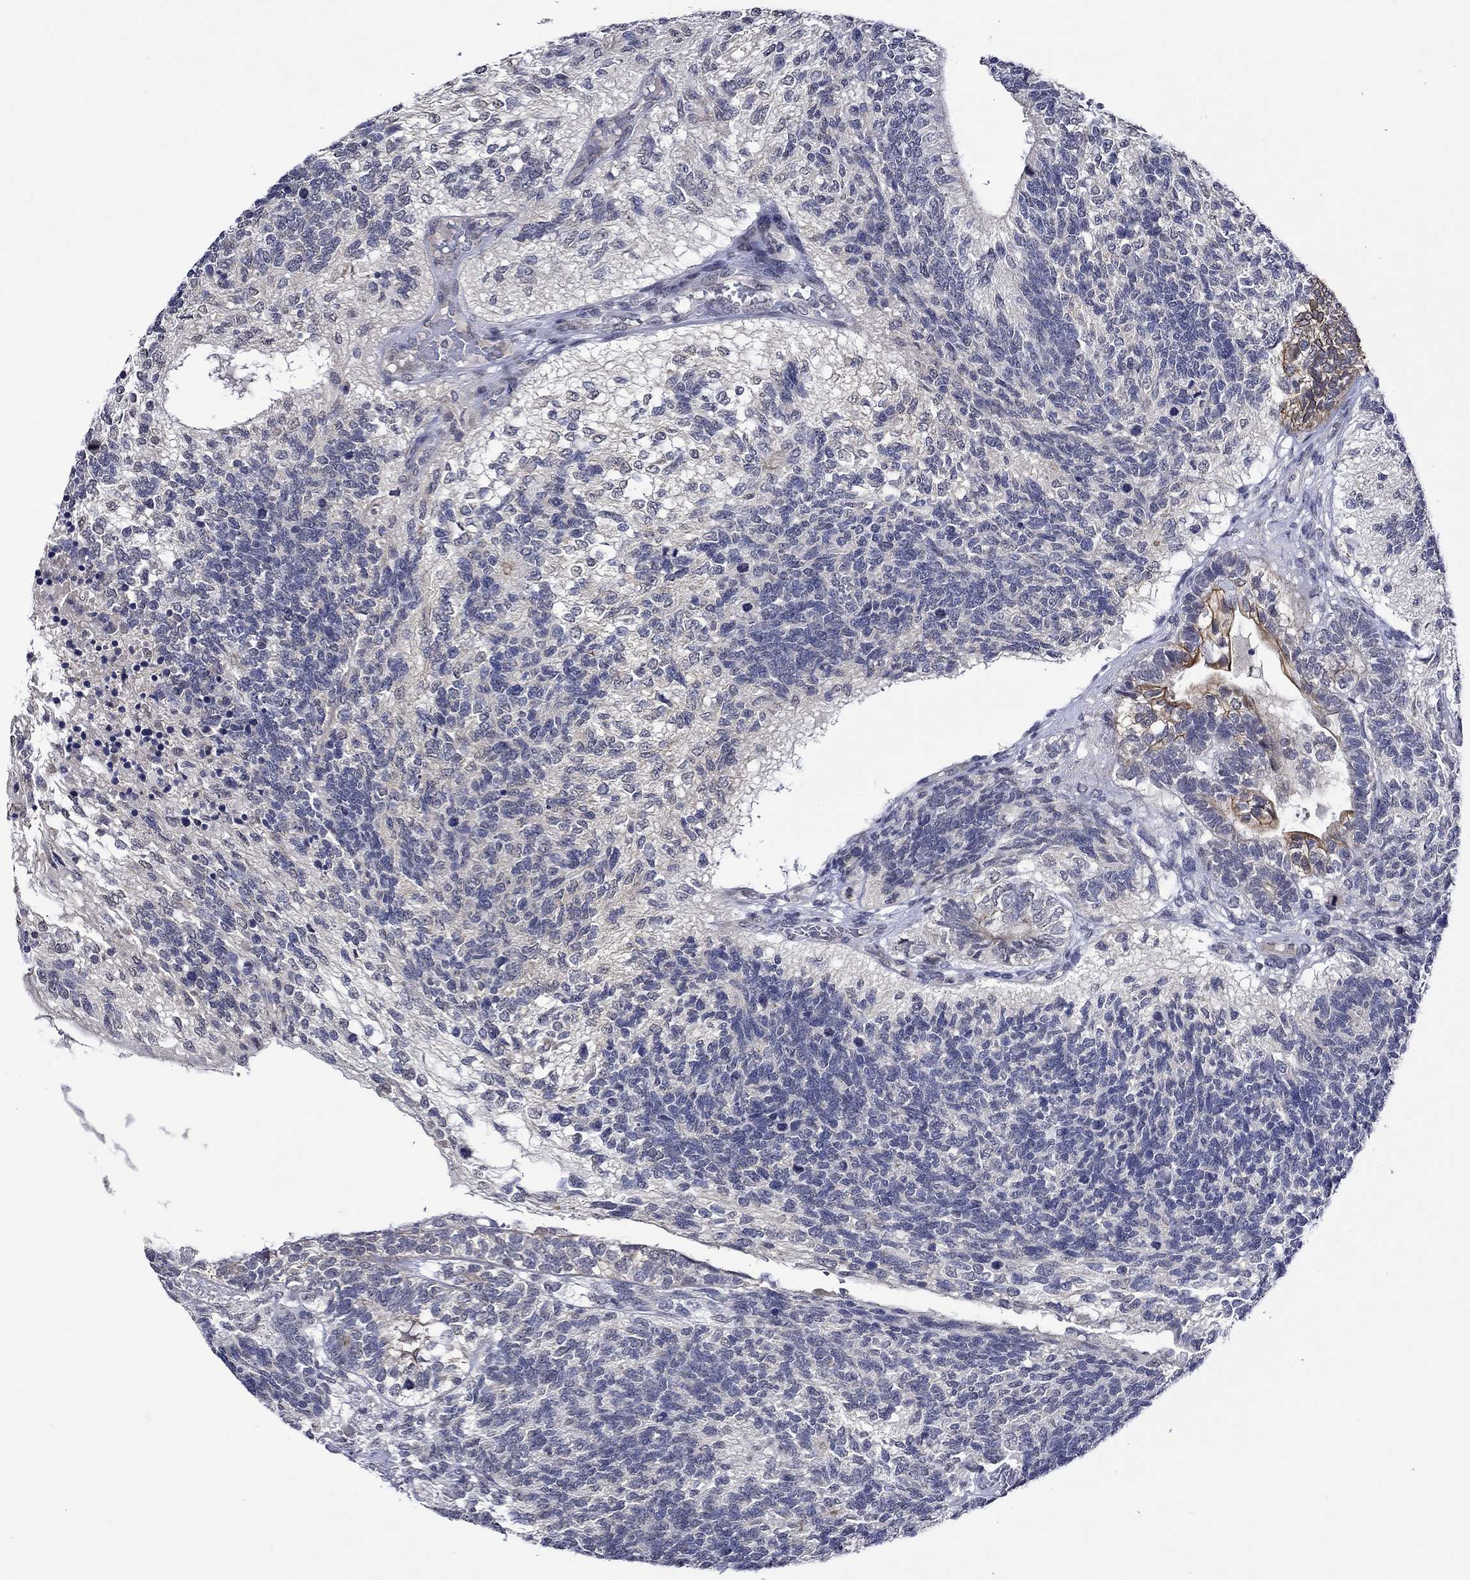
{"staining": {"intensity": "moderate", "quantity": "<25%", "location": "cytoplasmic/membranous"}, "tissue": "testis cancer", "cell_type": "Tumor cells", "image_type": "cancer", "snomed": [{"axis": "morphology", "description": "Seminoma, NOS"}, {"axis": "morphology", "description": "Carcinoma, Embryonal, NOS"}, {"axis": "topography", "description": "Testis"}], "caption": "Testis cancer was stained to show a protein in brown. There is low levels of moderate cytoplasmic/membranous expression in about <25% of tumor cells.", "gene": "DDX3Y", "patient": {"sex": "male", "age": 41}}